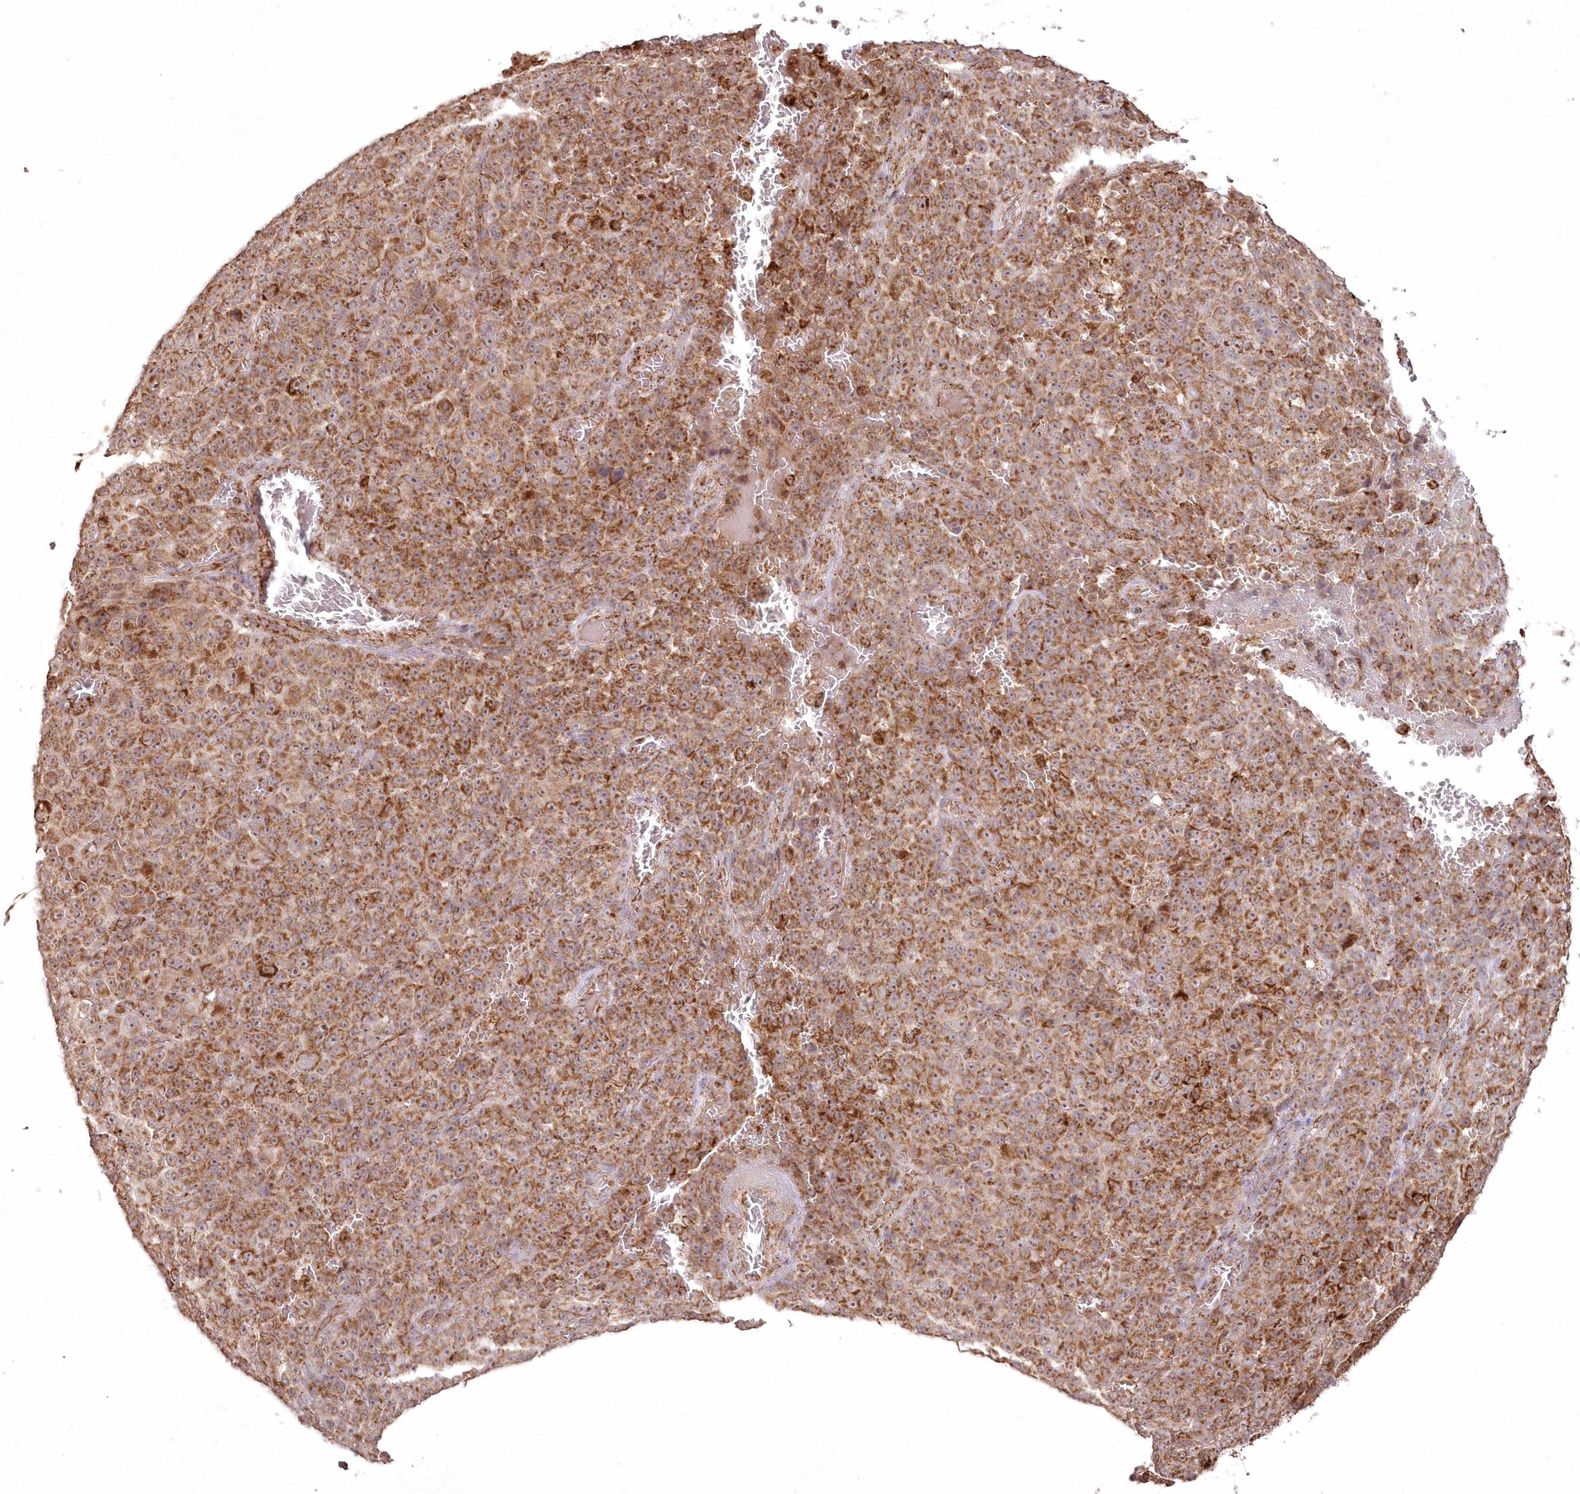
{"staining": {"intensity": "moderate", "quantity": ">75%", "location": "cytoplasmic/membranous"}, "tissue": "melanoma", "cell_type": "Tumor cells", "image_type": "cancer", "snomed": [{"axis": "morphology", "description": "Malignant melanoma, NOS"}, {"axis": "topography", "description": "Skin"}], "caption": "Immunohistochemistry image of human melanoma stained for a protein (brown), which shows medium levels of moderate cytoplasmic/membranous staining in about >75% of tumor cells.", "gene": "LRPPRC", "patient": {"sex": "female", "age": 82}}